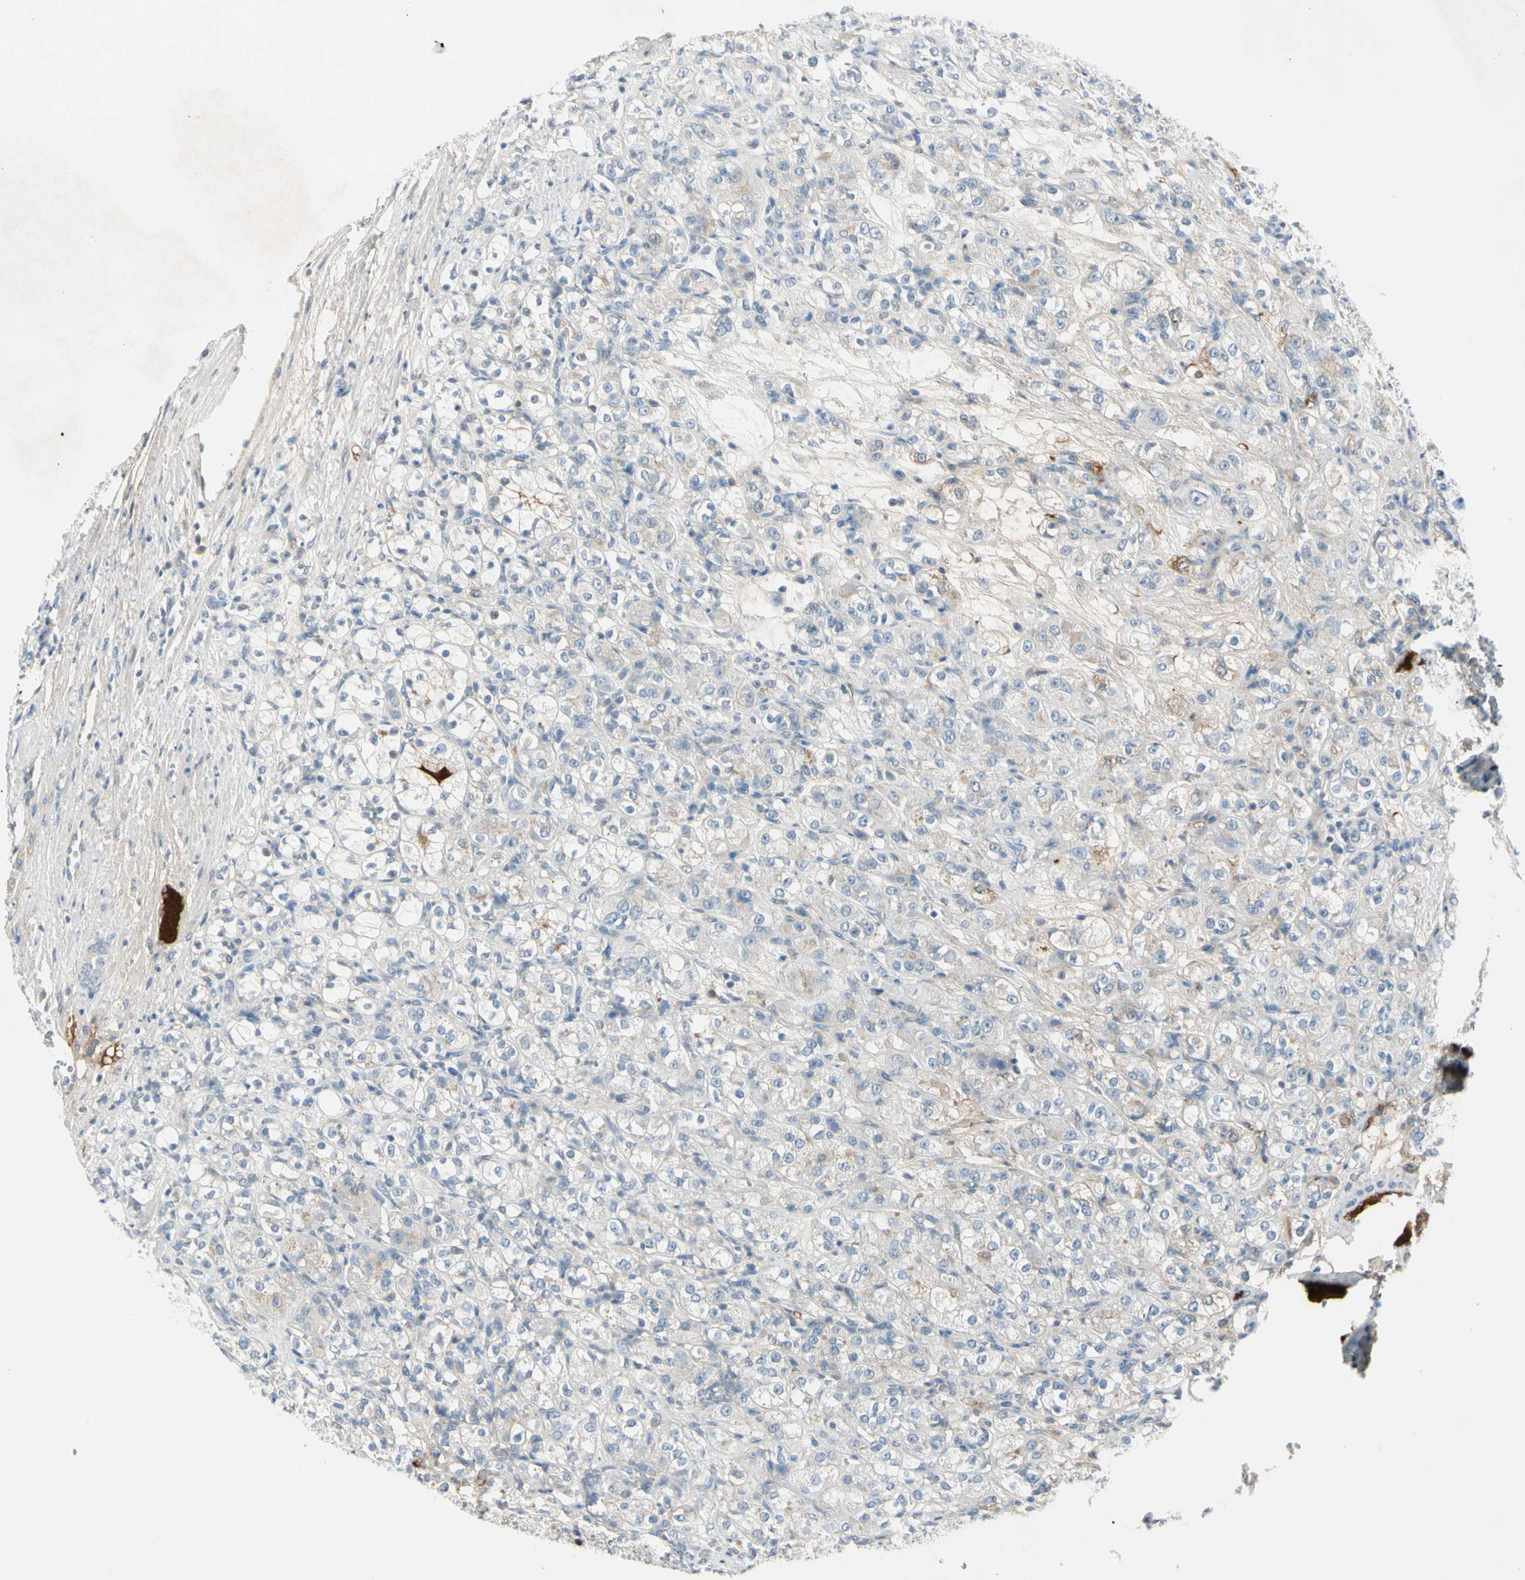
{"staining": {"intensity": "negative", "quantity": "none", "location": "none"}, "tissue": "renal cancer", "cell_type": "Tumor cells", "image_type": "cancer", "snomed": [{"axis": "morphology", "description": "Normal tissue, NOS"}, {"axis": "morphology", "description": "Adenocarcinoma, NOS"}, {"axis": "topography", "description": "Kidney"}], "caption": "A high-resolution image shows immunohistochemistry staining of renal adenocarcinoma, which displays no significant staining in tumor cells.", "gene": "SERPIND1", "patient": {"sex": "male", "age": 61}}